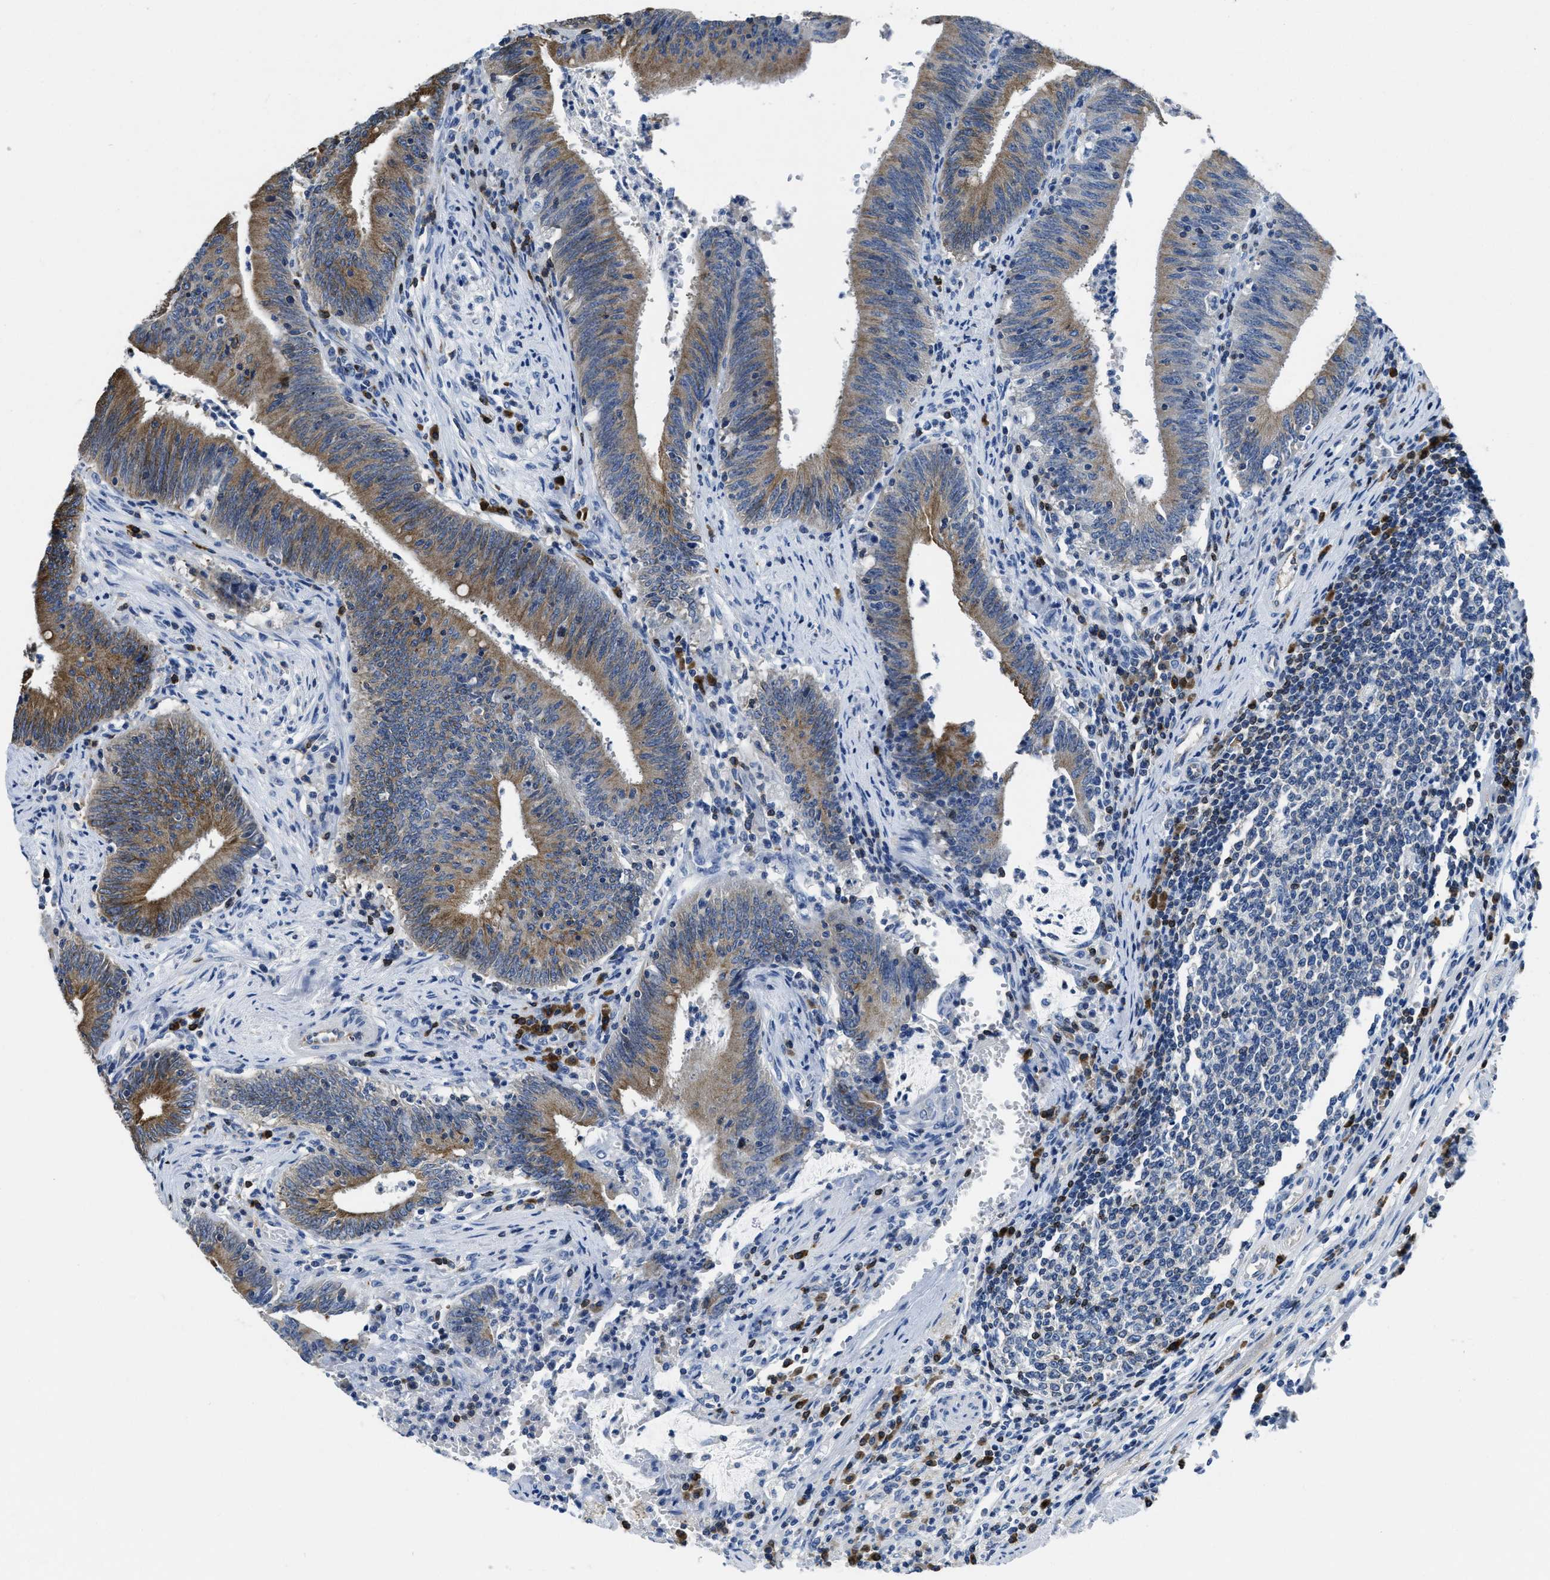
{"staining": {"intensity": "moderate", "quantity": "25%-75%", "location": "cytoplasmic/membranous"}, "tissue": "colorectal cancer", "cell_type": "Tumor cells", "image_type": "cancer", "snomed": [{"axis": "morphology", "description": "Normal tissue, NOS"}, {"axis": "morphology", "description": "Adenocarcinoma, NOS"}, {"axis": "topography", "description": "Rectum"}], "caption": "Colorectal adenocarcinoma tissue exhibits moderate cytoplasmic/membranous expression in approximately 25%-75% of tumor cells, visualized by immunohistochemistry.", "gene": "ITGA3", "patient": {"sex": "female", "age": 66}}